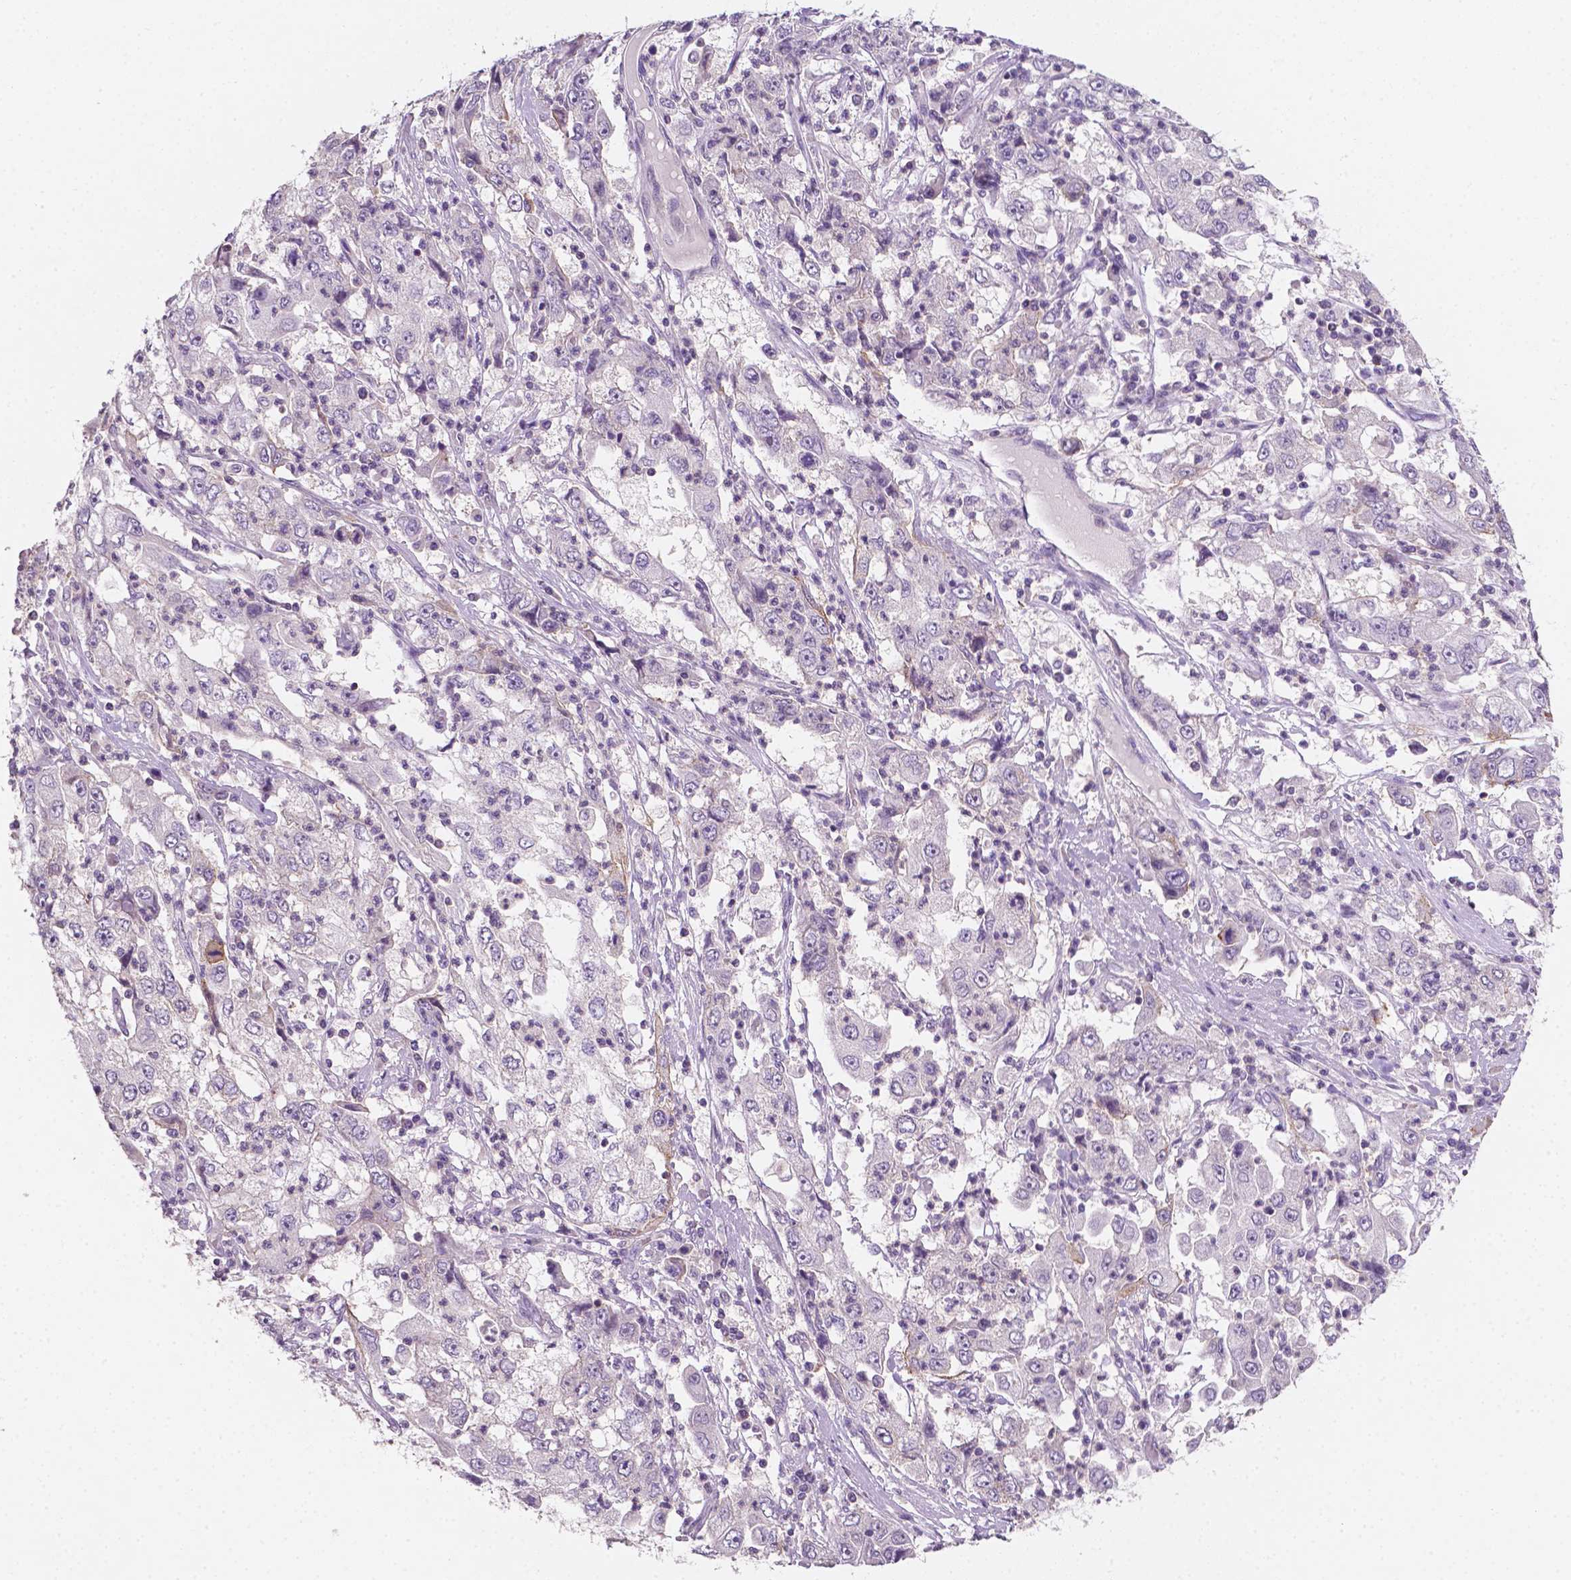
{"staining": {"intensity": "negative", "quantity": "none", "location": "none"}, "tissue": "cervical cancer", "cell_type": "Tumor cells", "image_type": "cancer", "snomed": [{"axis": "morphology", "description": "Squamous cell carcinoma, NOS"}, {"axis": "topography", "description": "Cervix"}], "caption": "Histopathology image shows no significant protein positivity in tumor cells of squamous cell carcinoma (cervical).", "gene": "EGFR", "patient": {"sex": "female", "age": 36}}